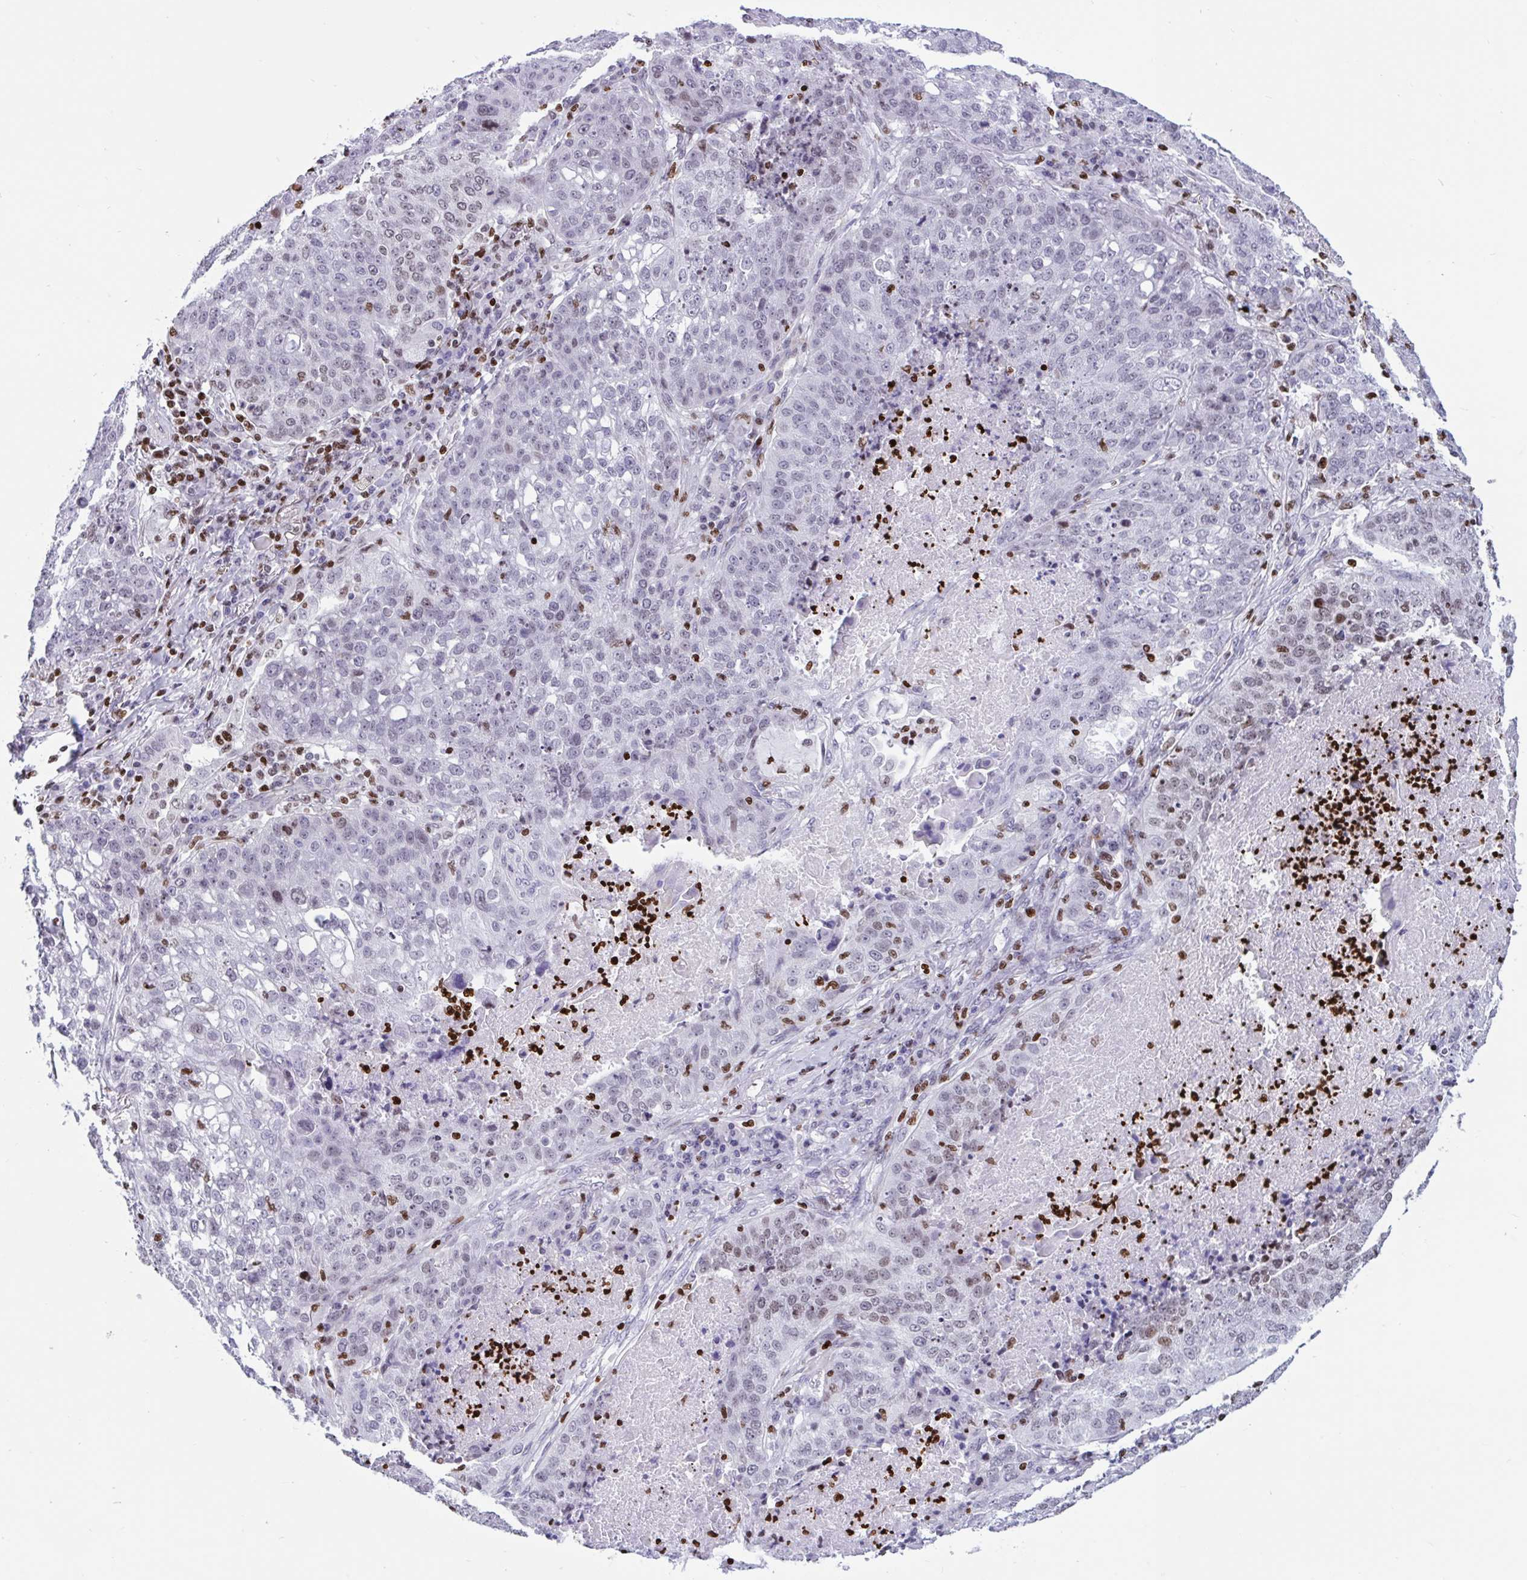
{"staining": {"intensity": "weak", "quantity": "<25%", "location": "nuclear"}, "tissue": "lung cancer", "cell_type": "Tumor cells", "image_type": "cancer", "snomed": [{"axis": "morphology", "description": "Squamous cell carcinoma, NOS"}, {"axis": "topography", "description": "Lung"}], "caption": "Tumor cells show no significant positivity in lung squamous cell carcinoma.", "gene": "HMGB2", "patient": {"sex": "male", "age": 63}}